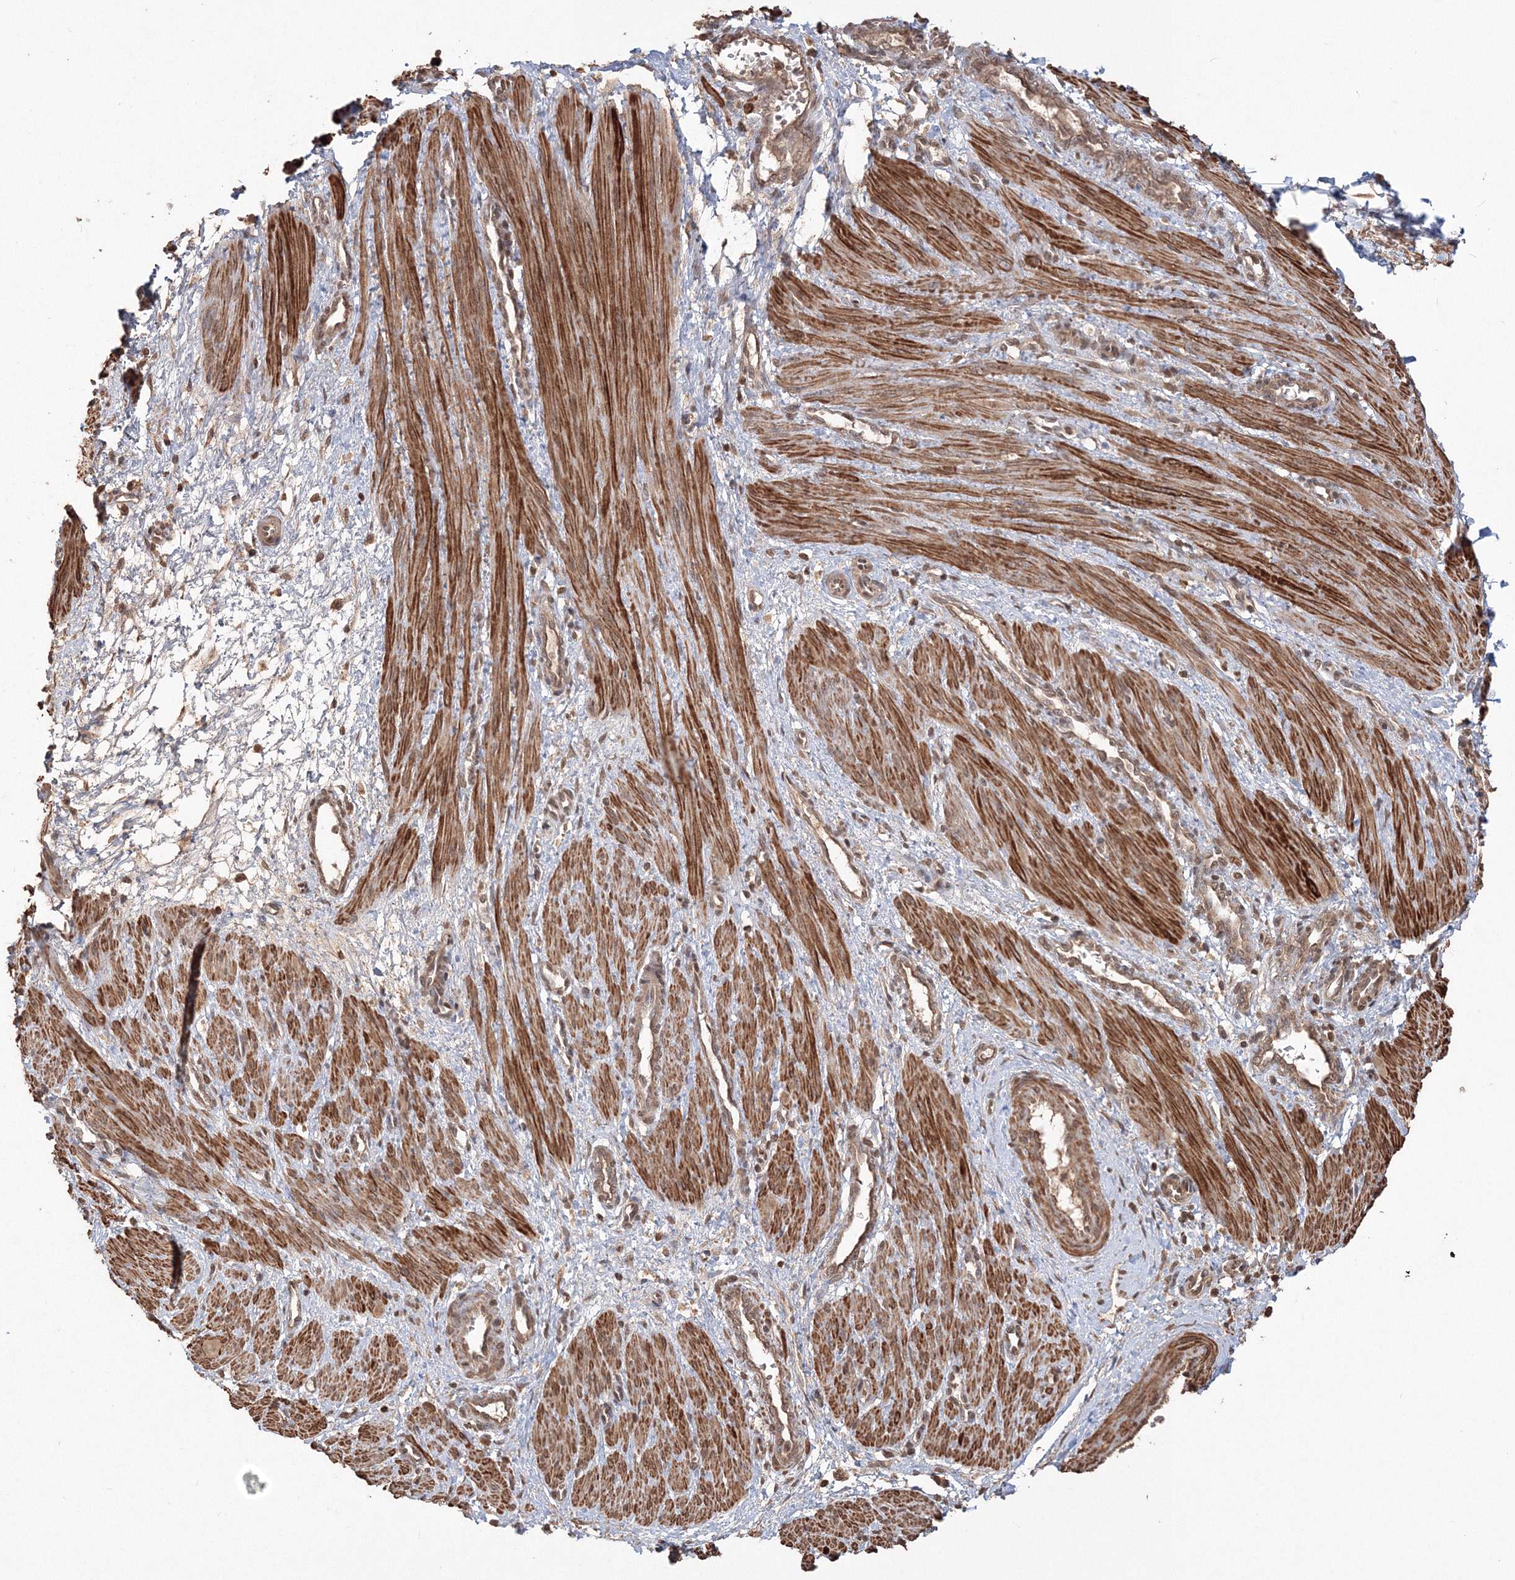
{"staining": {"intensity": "strong", "quantity": ">75%", "location": "cytoplasmic/membranous"}, "tissue": "smooth muscle", "cell_type": "Smooth muscle cells", "image_type": "normal", "snomed": [{"axis": "morphology", "description": "Normal tissue, NOS"}, {"axis": "topography", "description": "Endometrium"}], "caption": "IHC of normal smooth muscle exhibits high levels of strong cytoplasmic/membranous expression in approximately >75% of smooth muscle cells.", "gene": "CCDC122", "patient": {"sex": "female", "age": 33}}